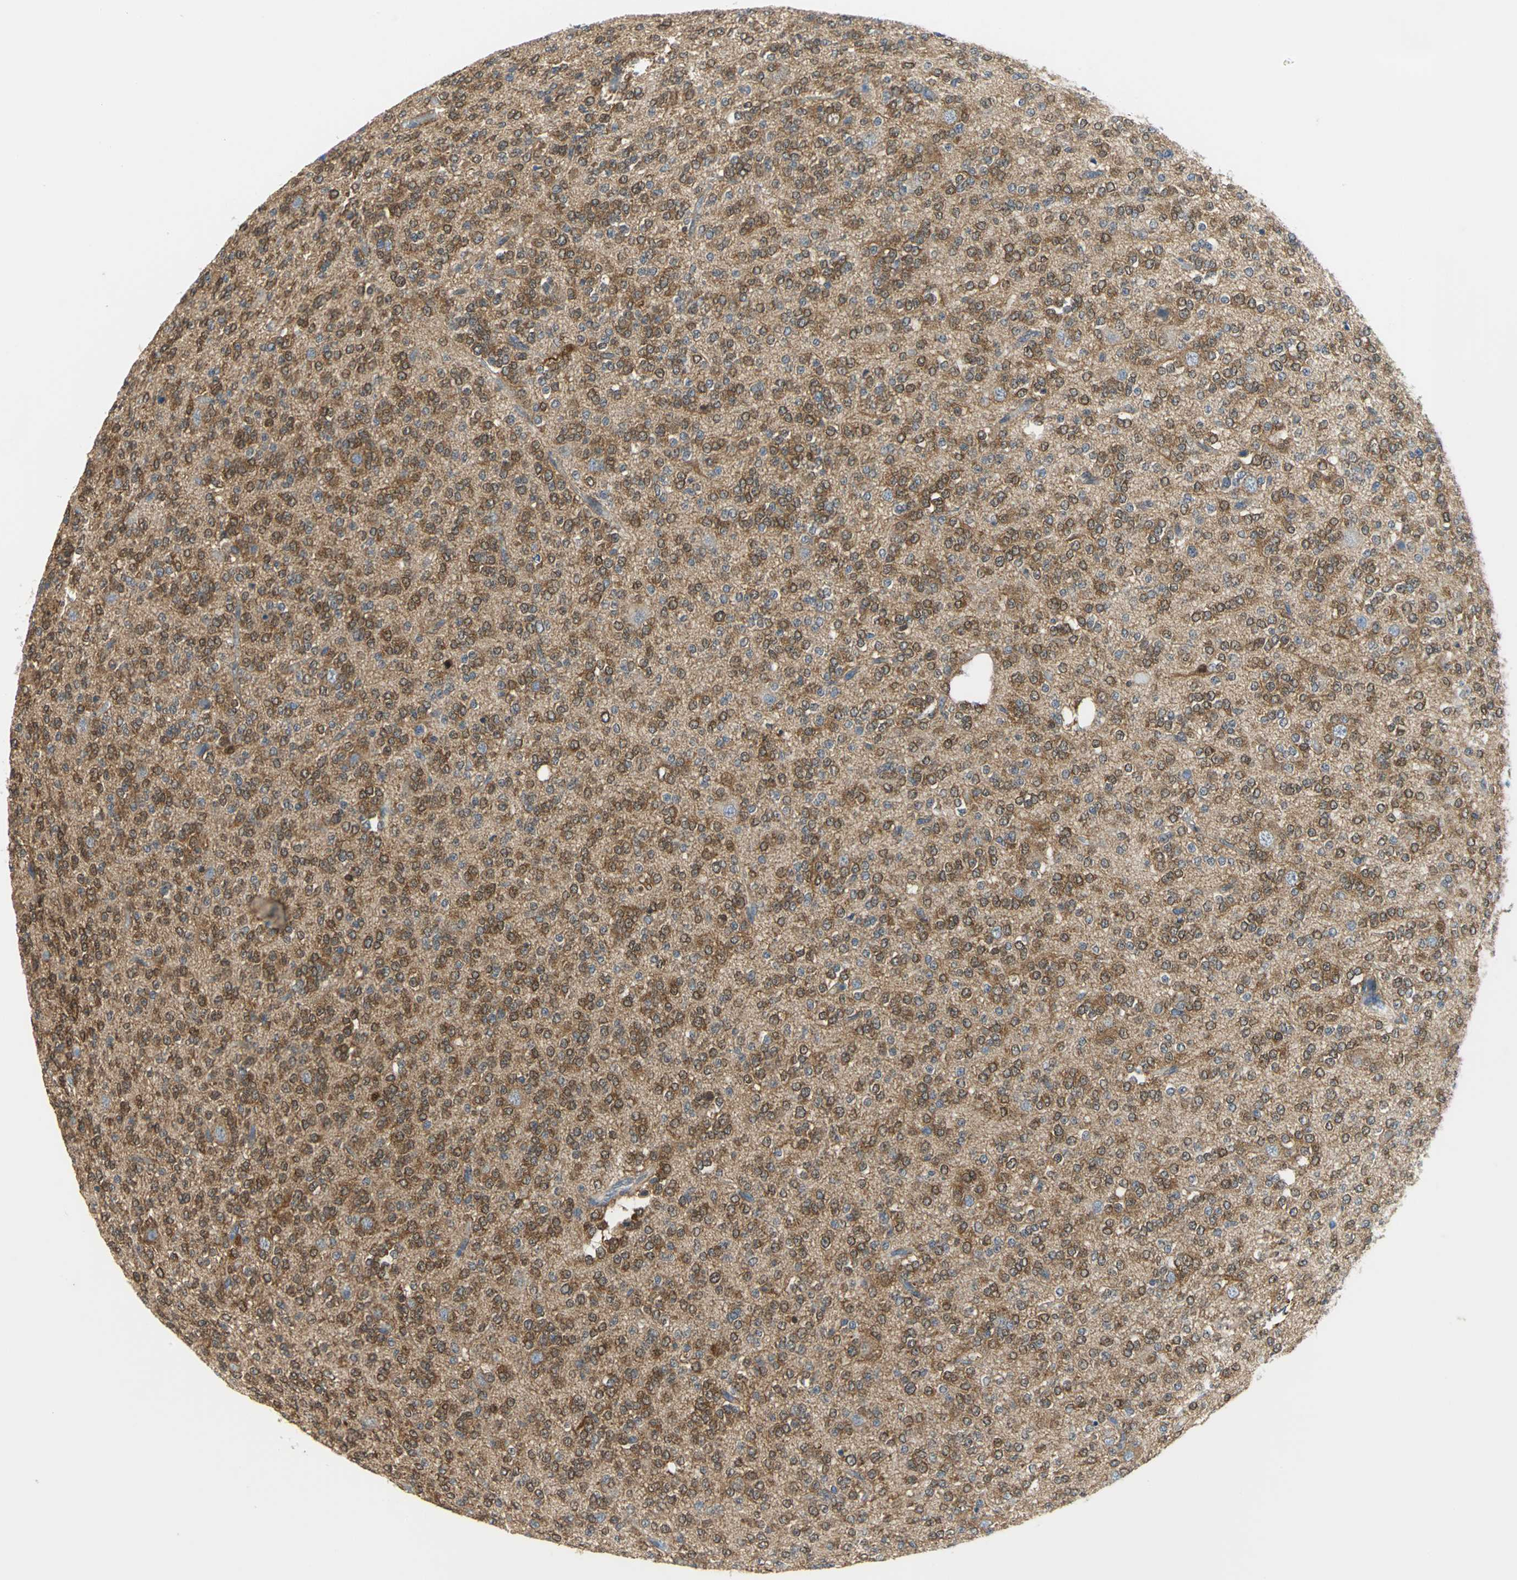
{"staining": {"intensity": "moderate", "quantity": ">75%", "location": "cytoplasmic/membranous"}, "tissue": "glioma", "cell_type": "Tumor cells", "image_type": "cancer", "snomed": [{"axis": "morphology", "description": "Glioma, malignant, Low grade"}, {"axis": "topography", "description": "Brain"}], "caption": "Glioma stained for a protein (brown) displays moderate cytoplasmic/membranous positive staining in about >75% of tumor cells.", "gene": "PGM3", "patient": {"sex": "male", "age": 38}}